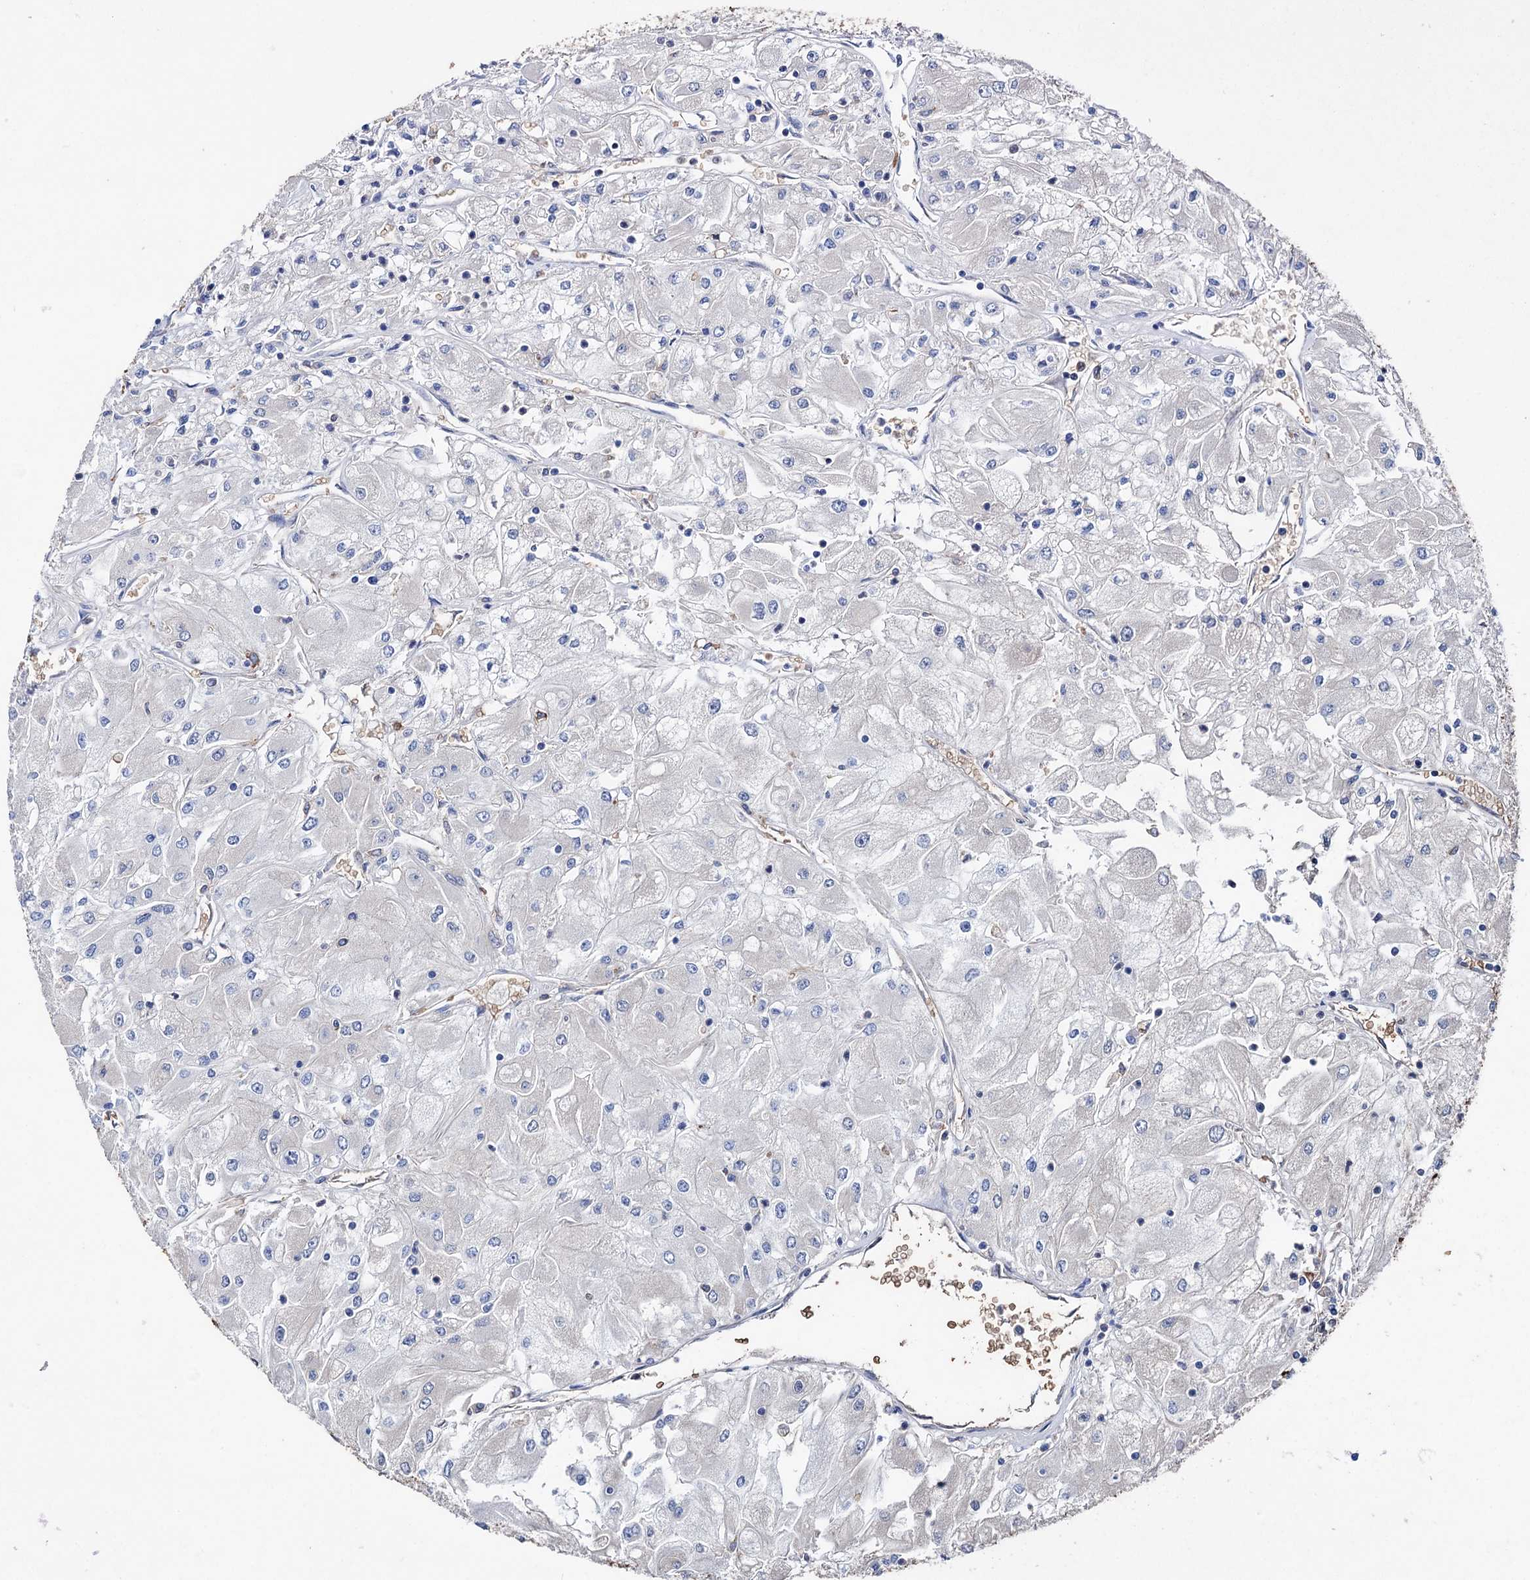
{"staining": {"intensity": "negative", "quantity": "none", "location": "none"}, "tissue": "renal cancer", "cell_type": "Tumor cells", "image_type": "cancer", "snomed": [{"axis": "morphology", "description": "Adenocarcinoma, NOS"}, {"axis": "topography", "description": "Kidney"}], "caption": "Tumor cells show no significant protein expression in adenocarcinoma (renal).", "gene": "STING1", "patient": {"sex": "male", "age": 80}}